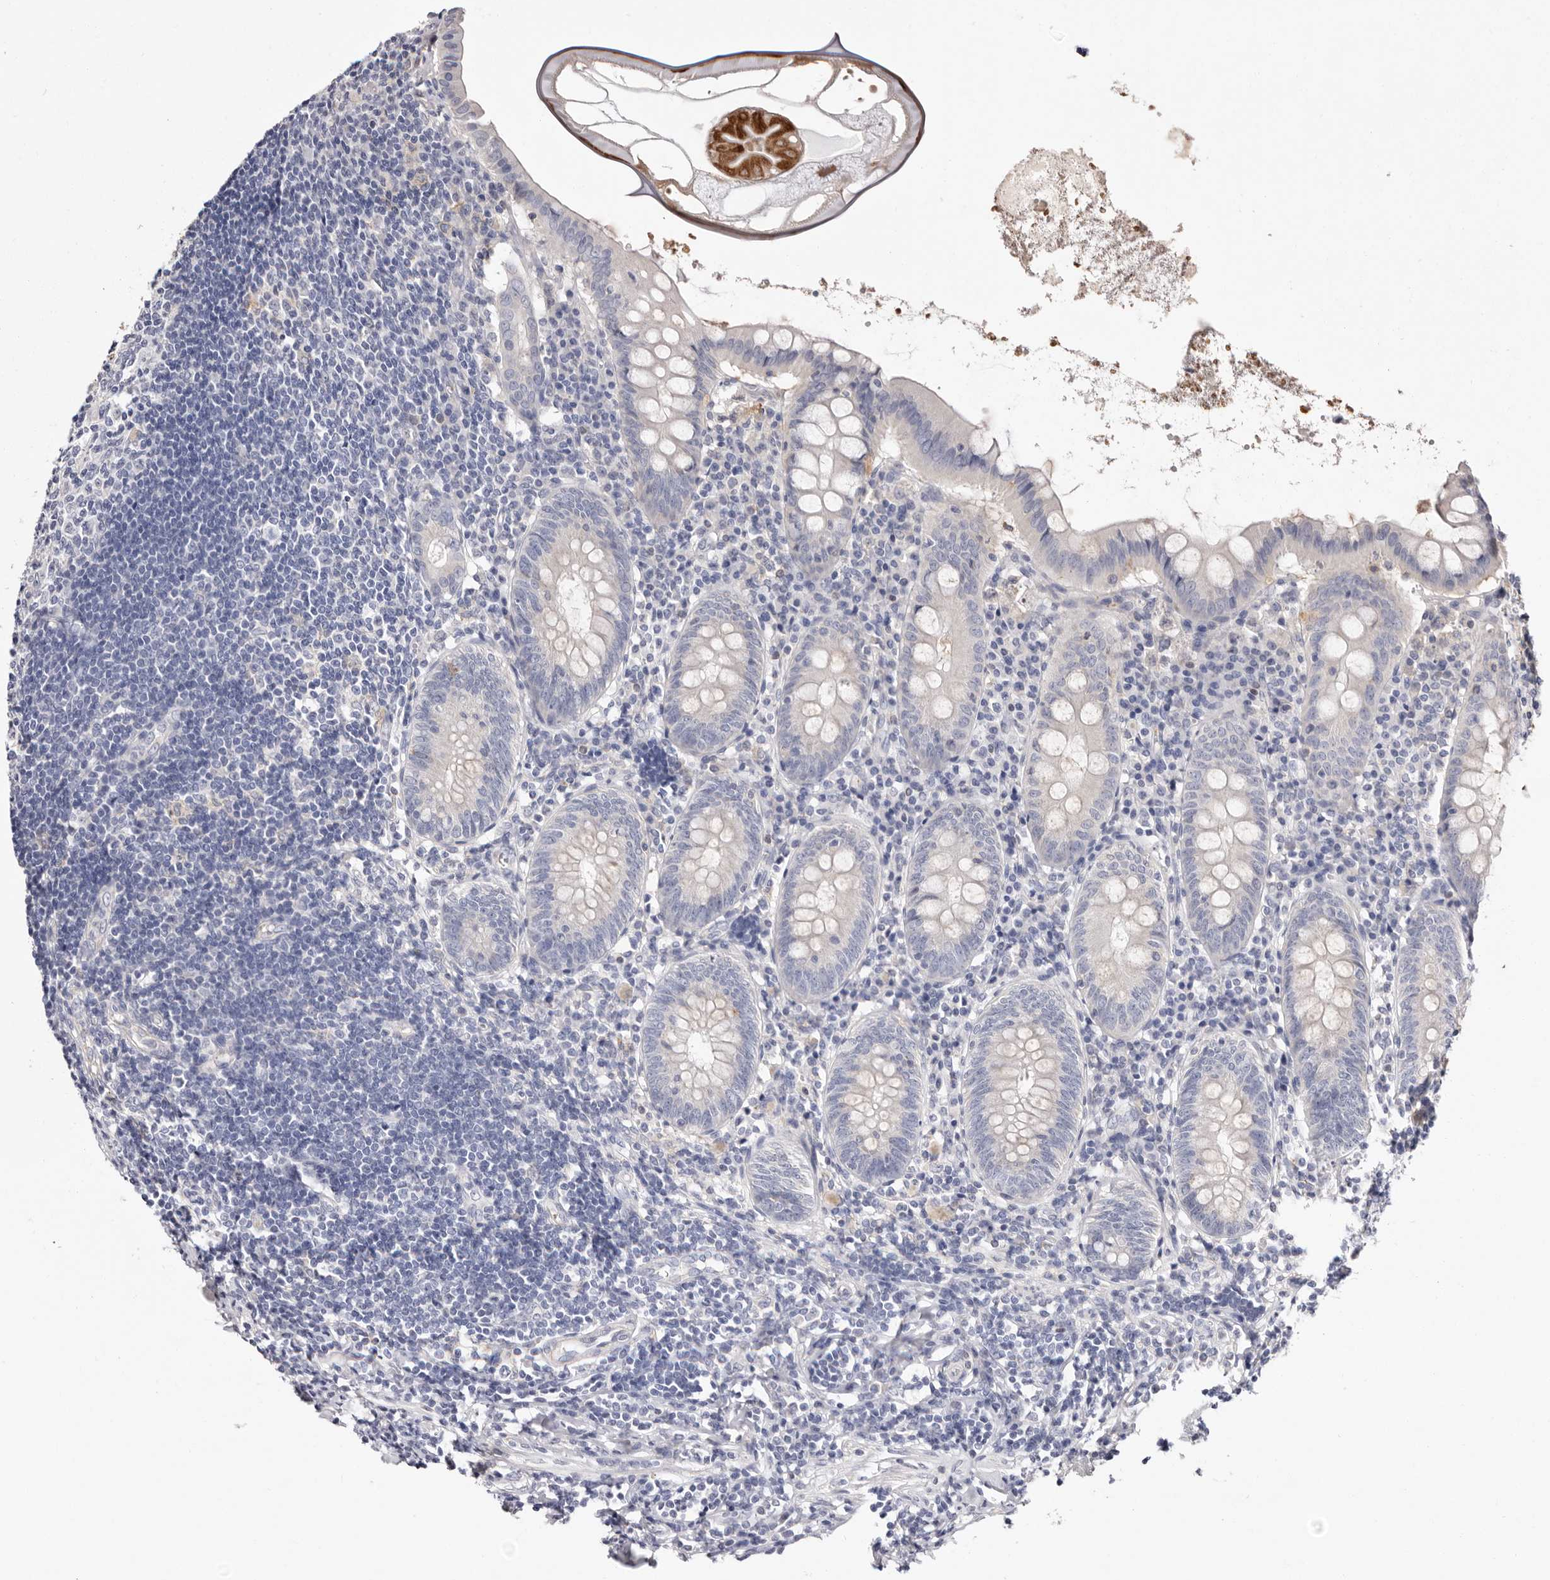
{"staining": {"intensity": "negative", "quantity": "none", "location": "none"}, "tissue": "appendix", "cell_type": "Glandular cells", "image_type": "normal", "snomed": [{"axis": "morphology", "description": "Normal tissue, NOS"}, {"axis": "topography", "description": "Appendix"}], "caption": "Immunohistochemistry micrograph of unremarkable human appendix stained for a protein (brown), which reveals no positivity in glandular cells.", "gene": "LMLN", "patient": {"sex": "female", "age": 54}}